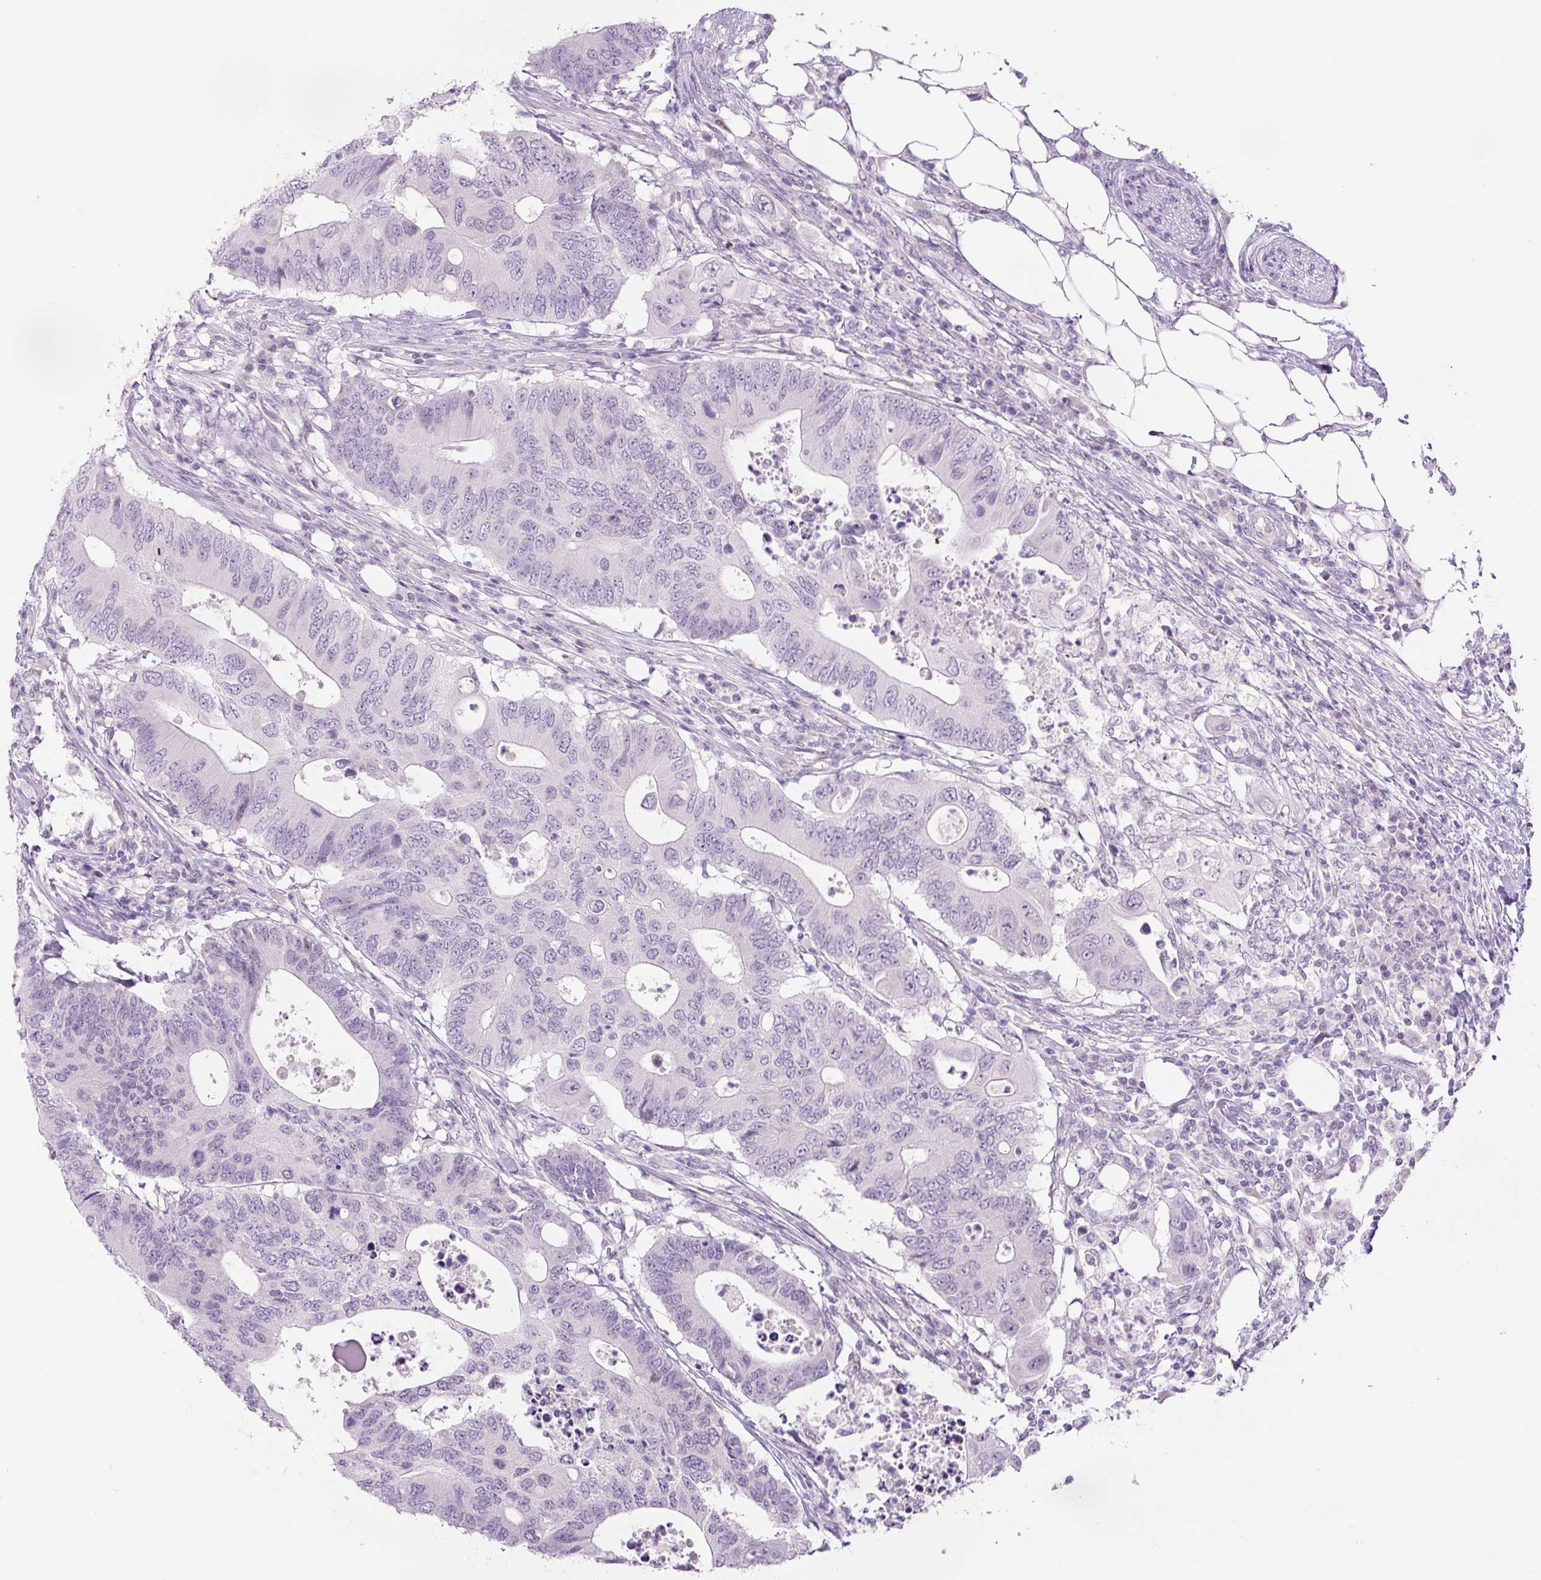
{"staining": {"intensity": "negative", "quantity": "none", "location": "none"}, "tissue": "colorectal cancer", "cell_type": "Tumor cells", "image_type": "cancer", "snomed": [{"axis": "morphology", "description": "Adenocarcinoma, NOS"}, {"axis": "topography", "description": "Colon"}], "caption": "Human adenocarcinoma (colorectal) stained for a protein using immunohistochemistry shows no expression in tumor cells.", "gene": "SIX1", "patient": {"sex": "male", "age": 71}}